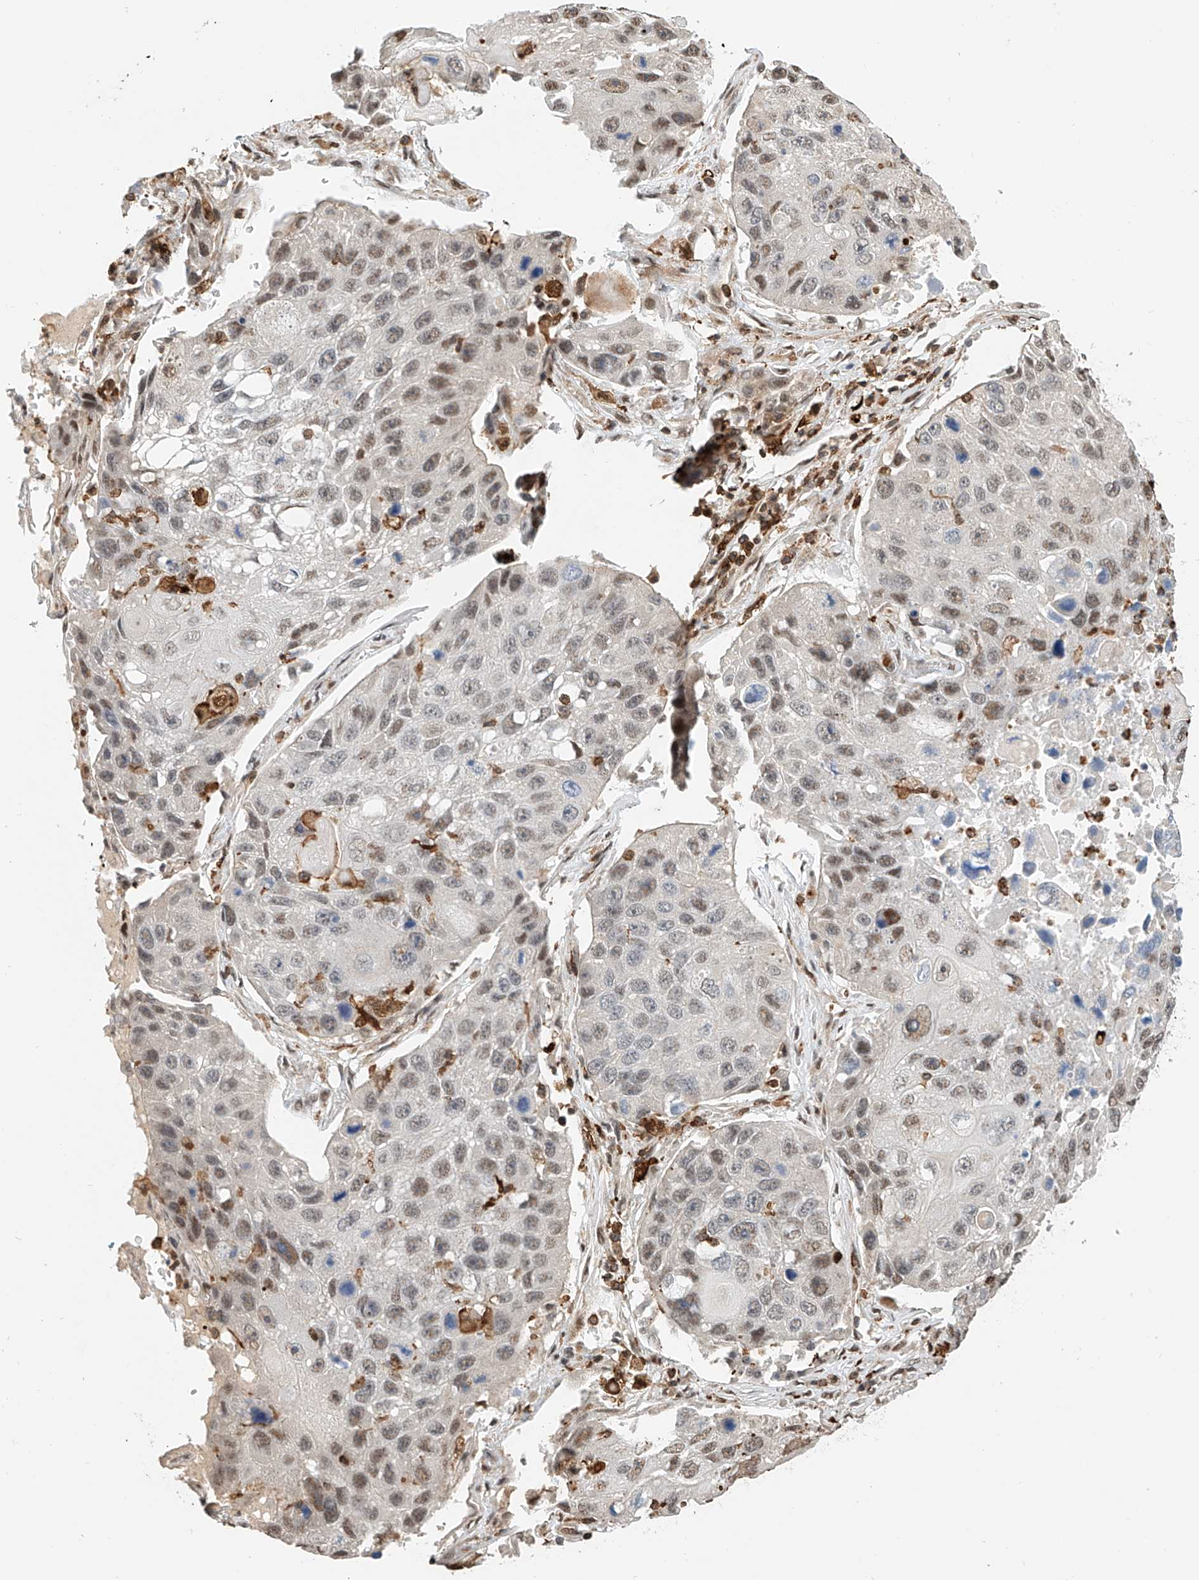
{"staining": {"intensity": "weak", "quantity": "25%-75%", "location": "nuclear"}, "tissue": "lung cancer", "cell_type": "Tumor cells", "image_type": "cancer", "snomed": [{"axis": "morphology", "description": "Squamous cell carcinoma, NOS"}, {"axis": "topography", "description": "Lung"}], "caption": "This is a histology image of IHC staining of lung squamous cell carcinoma, which shows weak staining in the nuclear of tumor cells.", "gene": "MICAL1", "patient": {"sex": "male", "age": 61}}